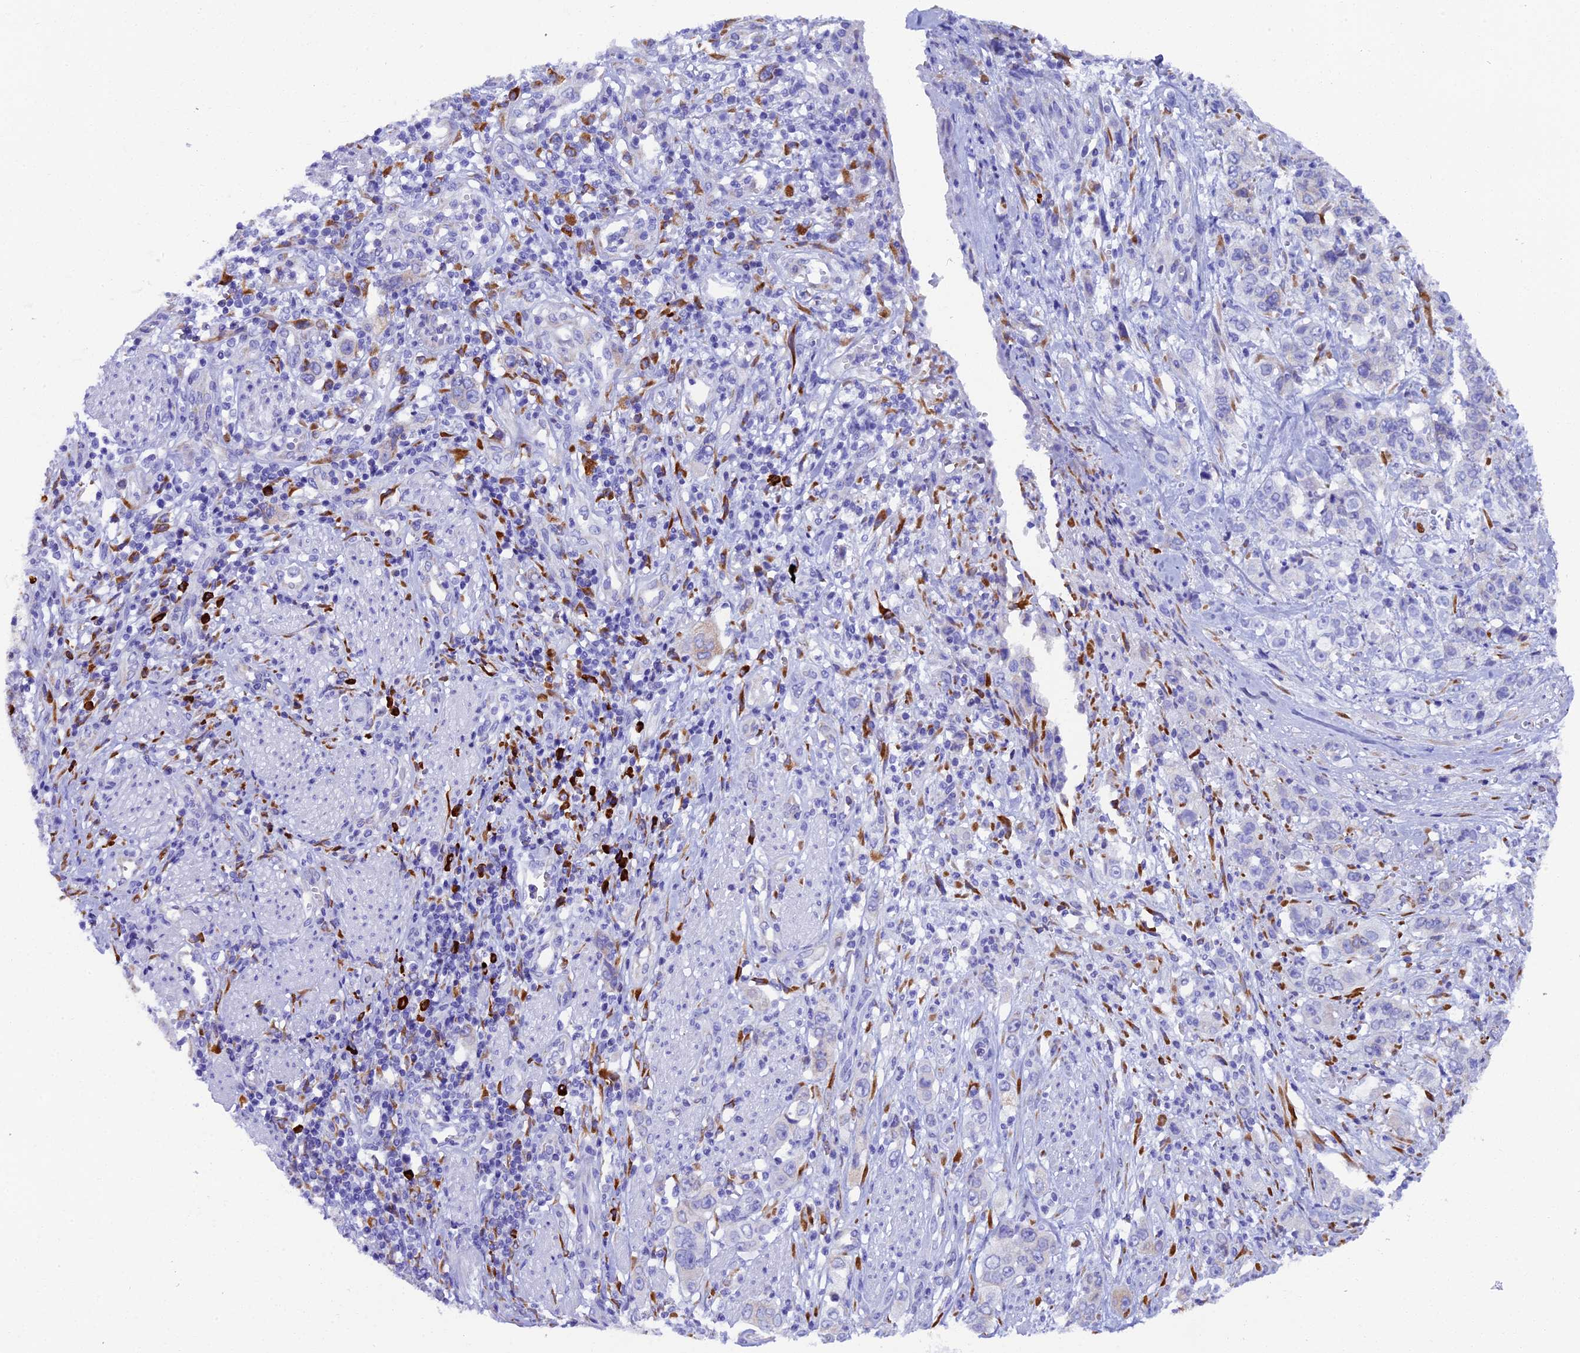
{"staining": {"intensity": "negative", "quantity": "none", "location": "none"}, "tissue": "stomach cancer", "cell_type": "Tumor cells", "image_type": "cancer", "snomed": [{"axis": "morphology", "description": "Adenocarcinoma, NOS"}, {"axis": "topography", "description": "Stomach, upper"}], "caption": "Immunohistochemistry (IHC) micrograph of human stomach adenocarcinoma stained for a protein (brown), which reveals no staining in tumor cells.", "gene": "FKBP11", "patient": {"sex": "male", "age": 62}}